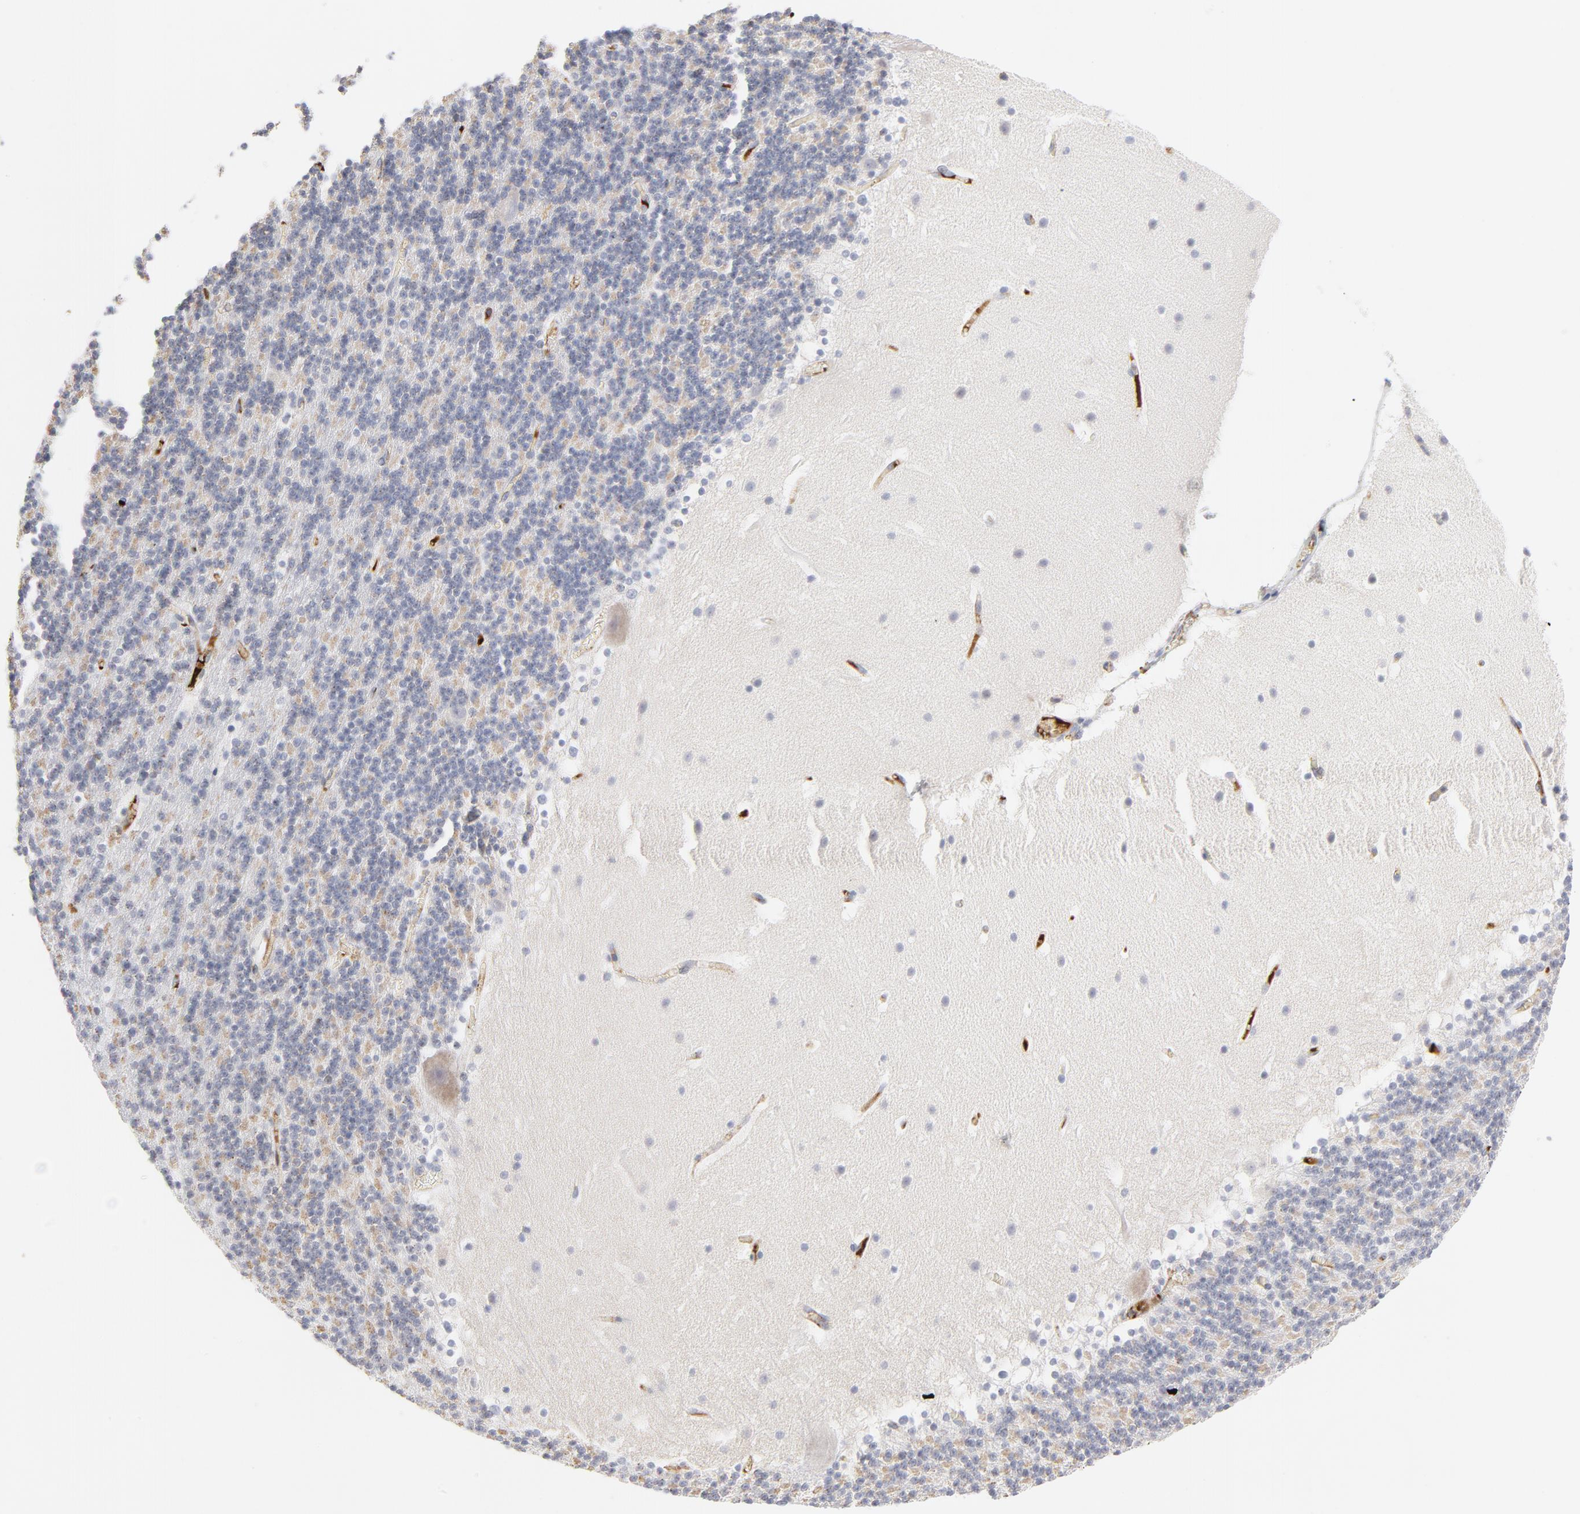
{"staining": {"intensity": "negative", "quantity": "none", "location": "none"}, "tissue": "cerebellum", "cell_type": "Cells in granular layer", "image_type": "normal", "snomed": [{"axis": "morphology", "description": "Normal tissue, NOS"}, {"axis": "topography", "description": "Cerebellum"}], "caption": "Protein analysis of unremarkable cerebellum demonstrates no significant staining in cells in granular layer. (DAB (3,3'-diaminobenzidine) immunohistochemistry visualized using brightfield microscopy, high magnification).", "gene": "PLAT", "patient": {"sex": "male", "age": 45}}